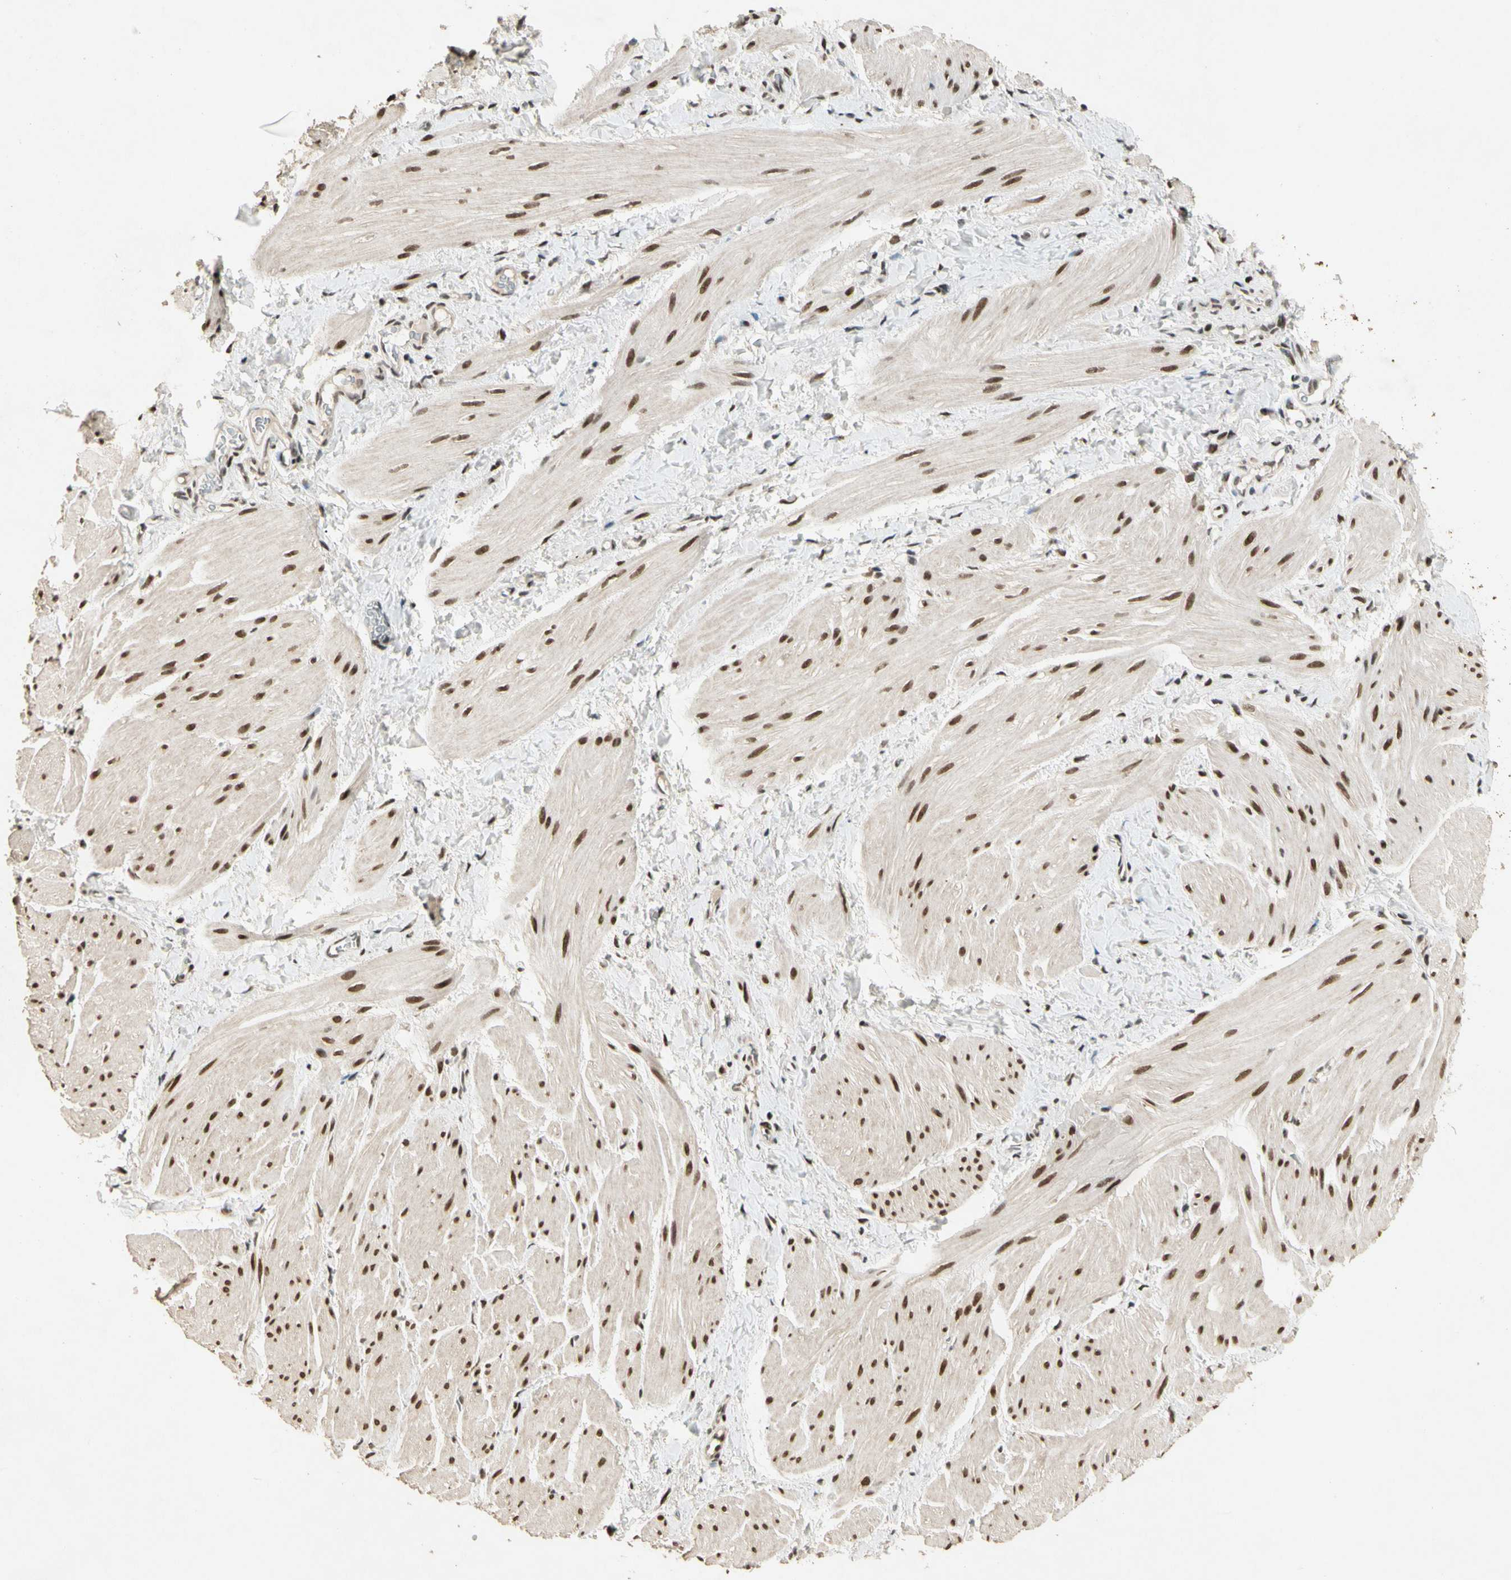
{"staining": {"intensity": "moderate", "quantity": ">75%", "location": "nuclear"}, "tissue": "smooth muscle", "cell_type": "Smooth muscle cells", "image_type": "normal", "snomed": [{"axis": "morphology", "description": "Normal tissue, NOS"}, {"axis": "topography", "description": "Smooth muscle"}], "caption": "Normal smooth muscle demonstrates moderate nuclear expression in about >75% of smooth muscle cells, visualized by immunohistochemistry.", "gene": "ZBTB4", "patient": {"sex": "male", "age": 16}}